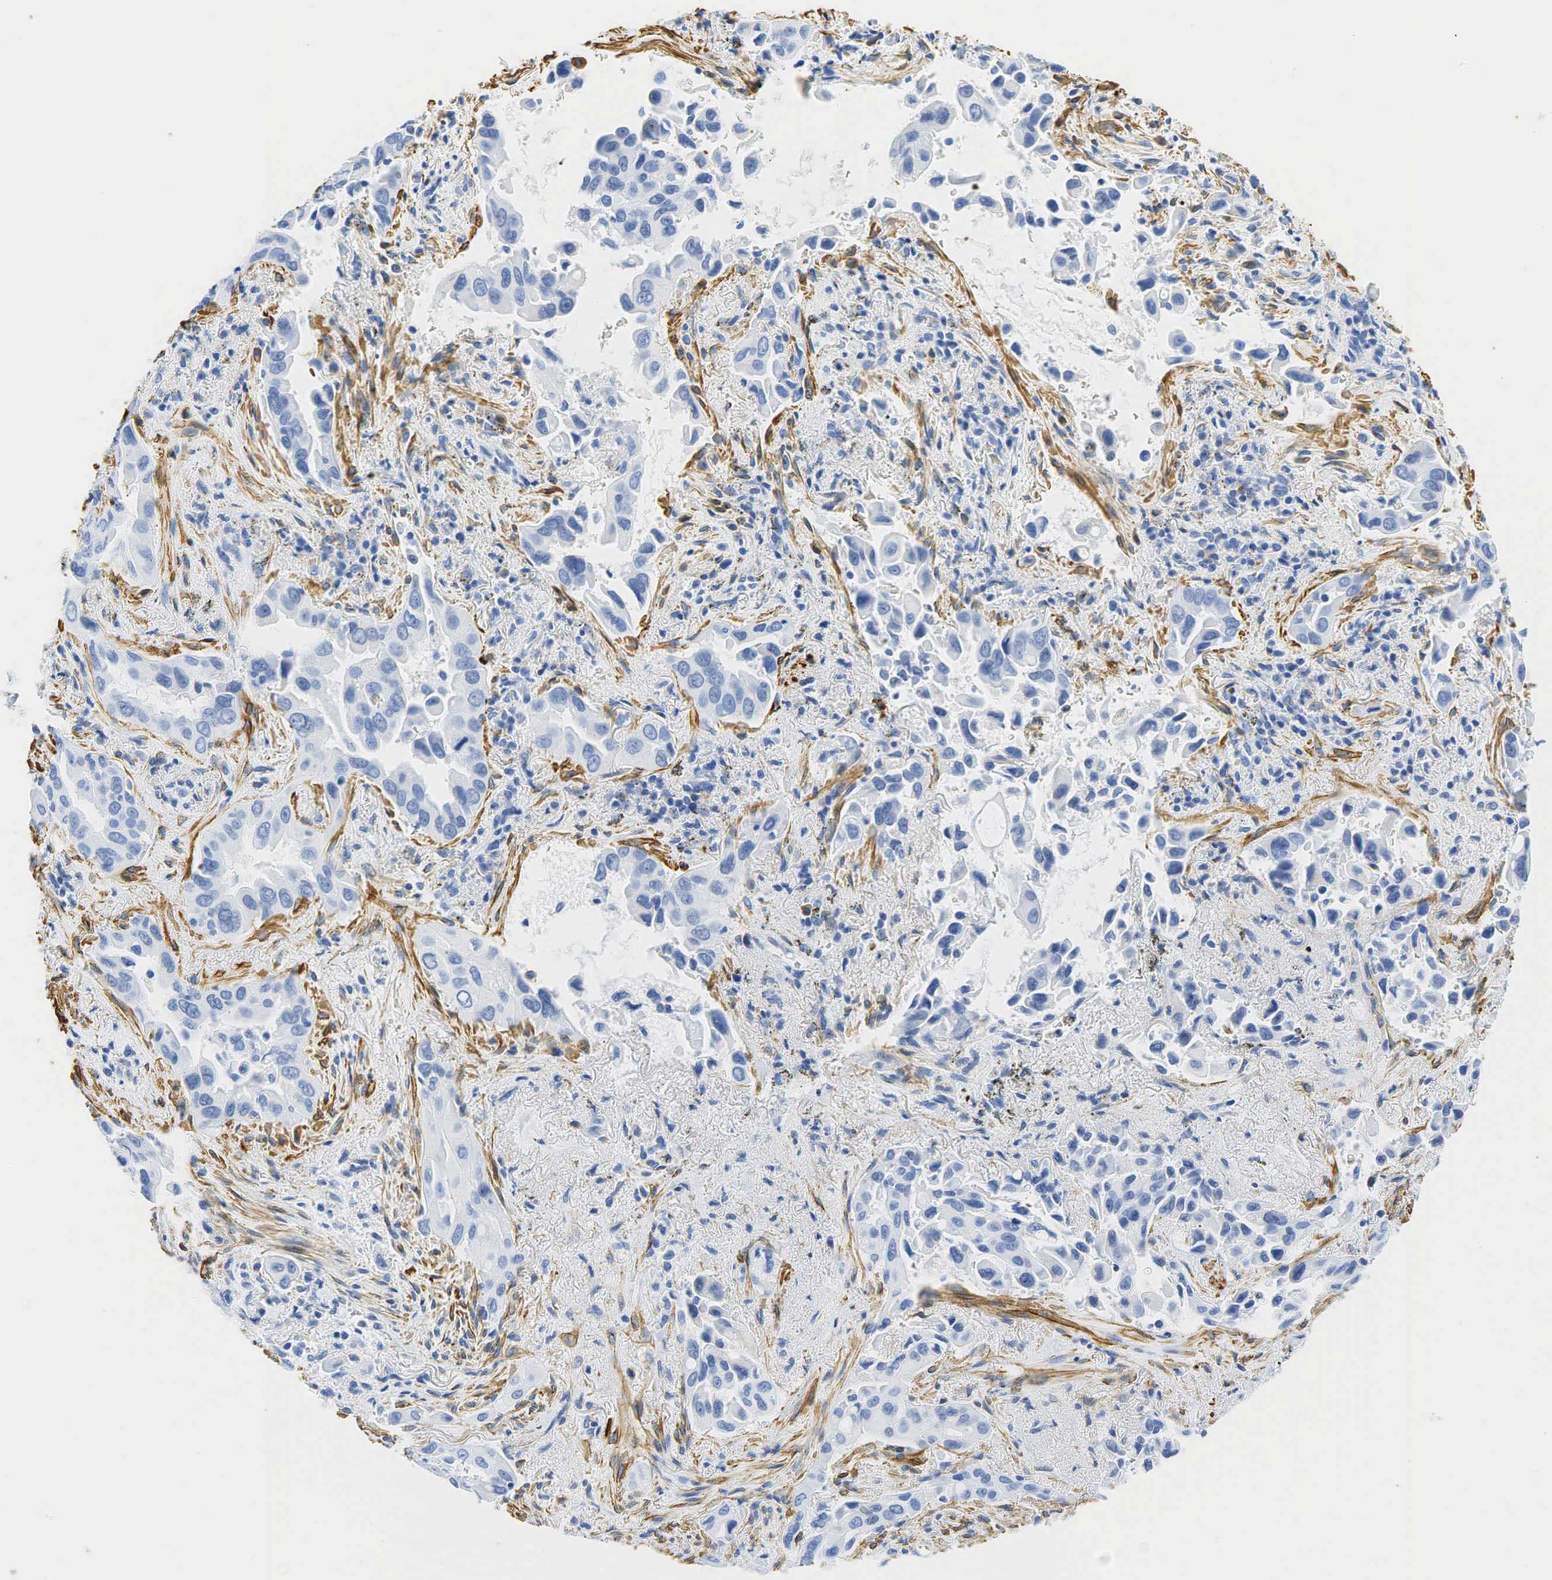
{"staining": {"intensity": "negative", "quantity": "none", "location": "none"}, "tissue": "lung cancer", "cell_type": "Tumor cells", "image_type": "cancer", "snomed": [{"axis": "morphology", "description": "Adenocarcinoma, NOS"}, {"axis": "topography", "description": "Lung"}], "caption": "IHC photomicrograph of neoplastic tissue: lung cancer stained with DAB shows no significant protein positivity in tumor cells.", "gene": "ACTA1", "patient": {"sex": "male", "age": 68}}